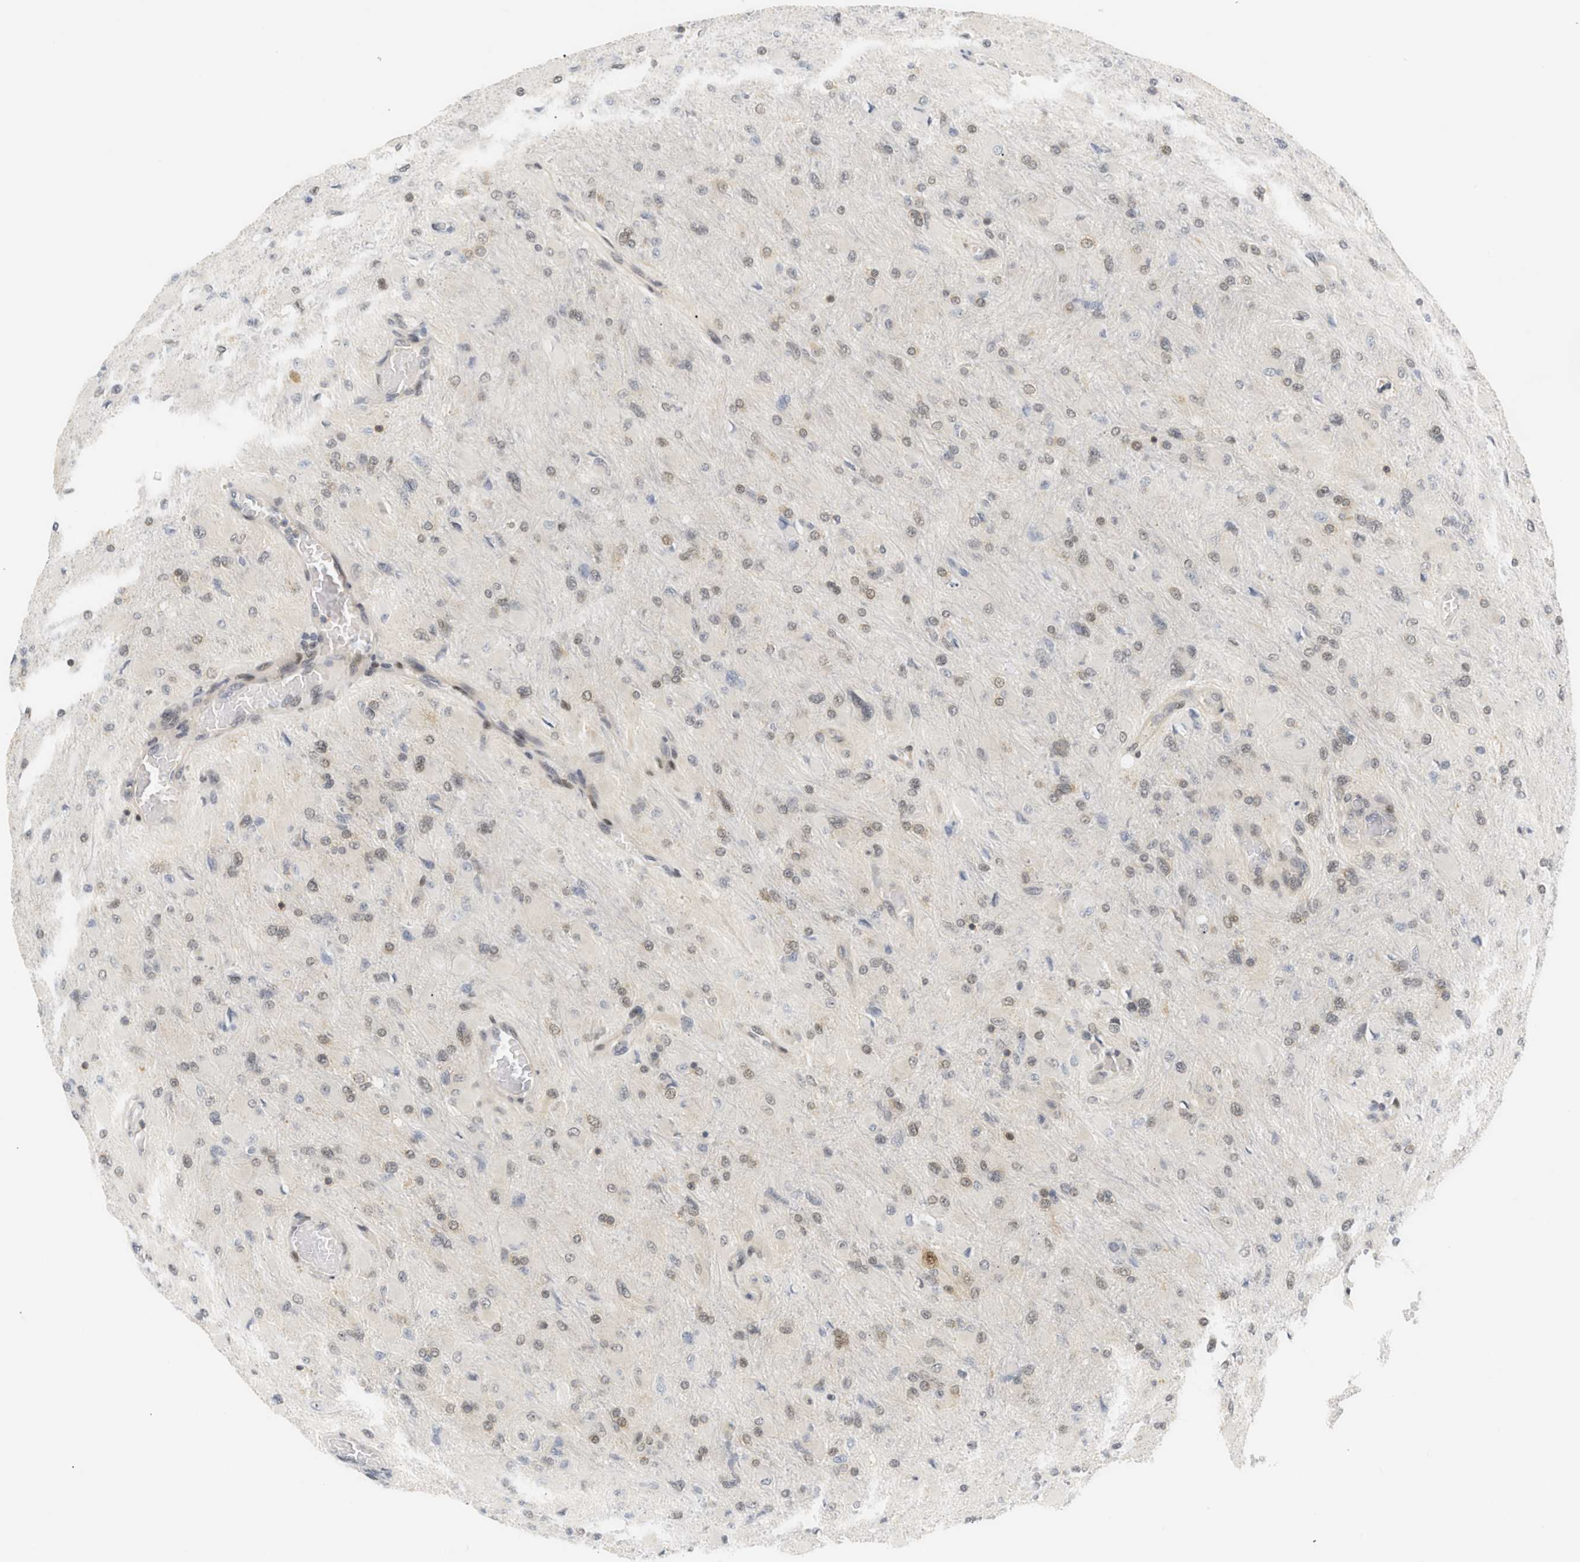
{"staining": {"intensity": "weak", "quantity": "25%-75%", "location": "nuclear"}, "tissue": "glioma", "cell_type": "Tumor cells", "image_type": "cancer", "snomed": [{"axis": "morphology", "description": "Glioma, malignant, High grade"}, {"axis": "topography", "description": "Cerebral cortex"}], "caption": "There is low levels of weak nuclear positivity in tumor cells of glioma, as demonstrated by immunohistochemical staining (brown color).", "gene": "SSBP2", "patient": {"sex": "female", "age": 36}}